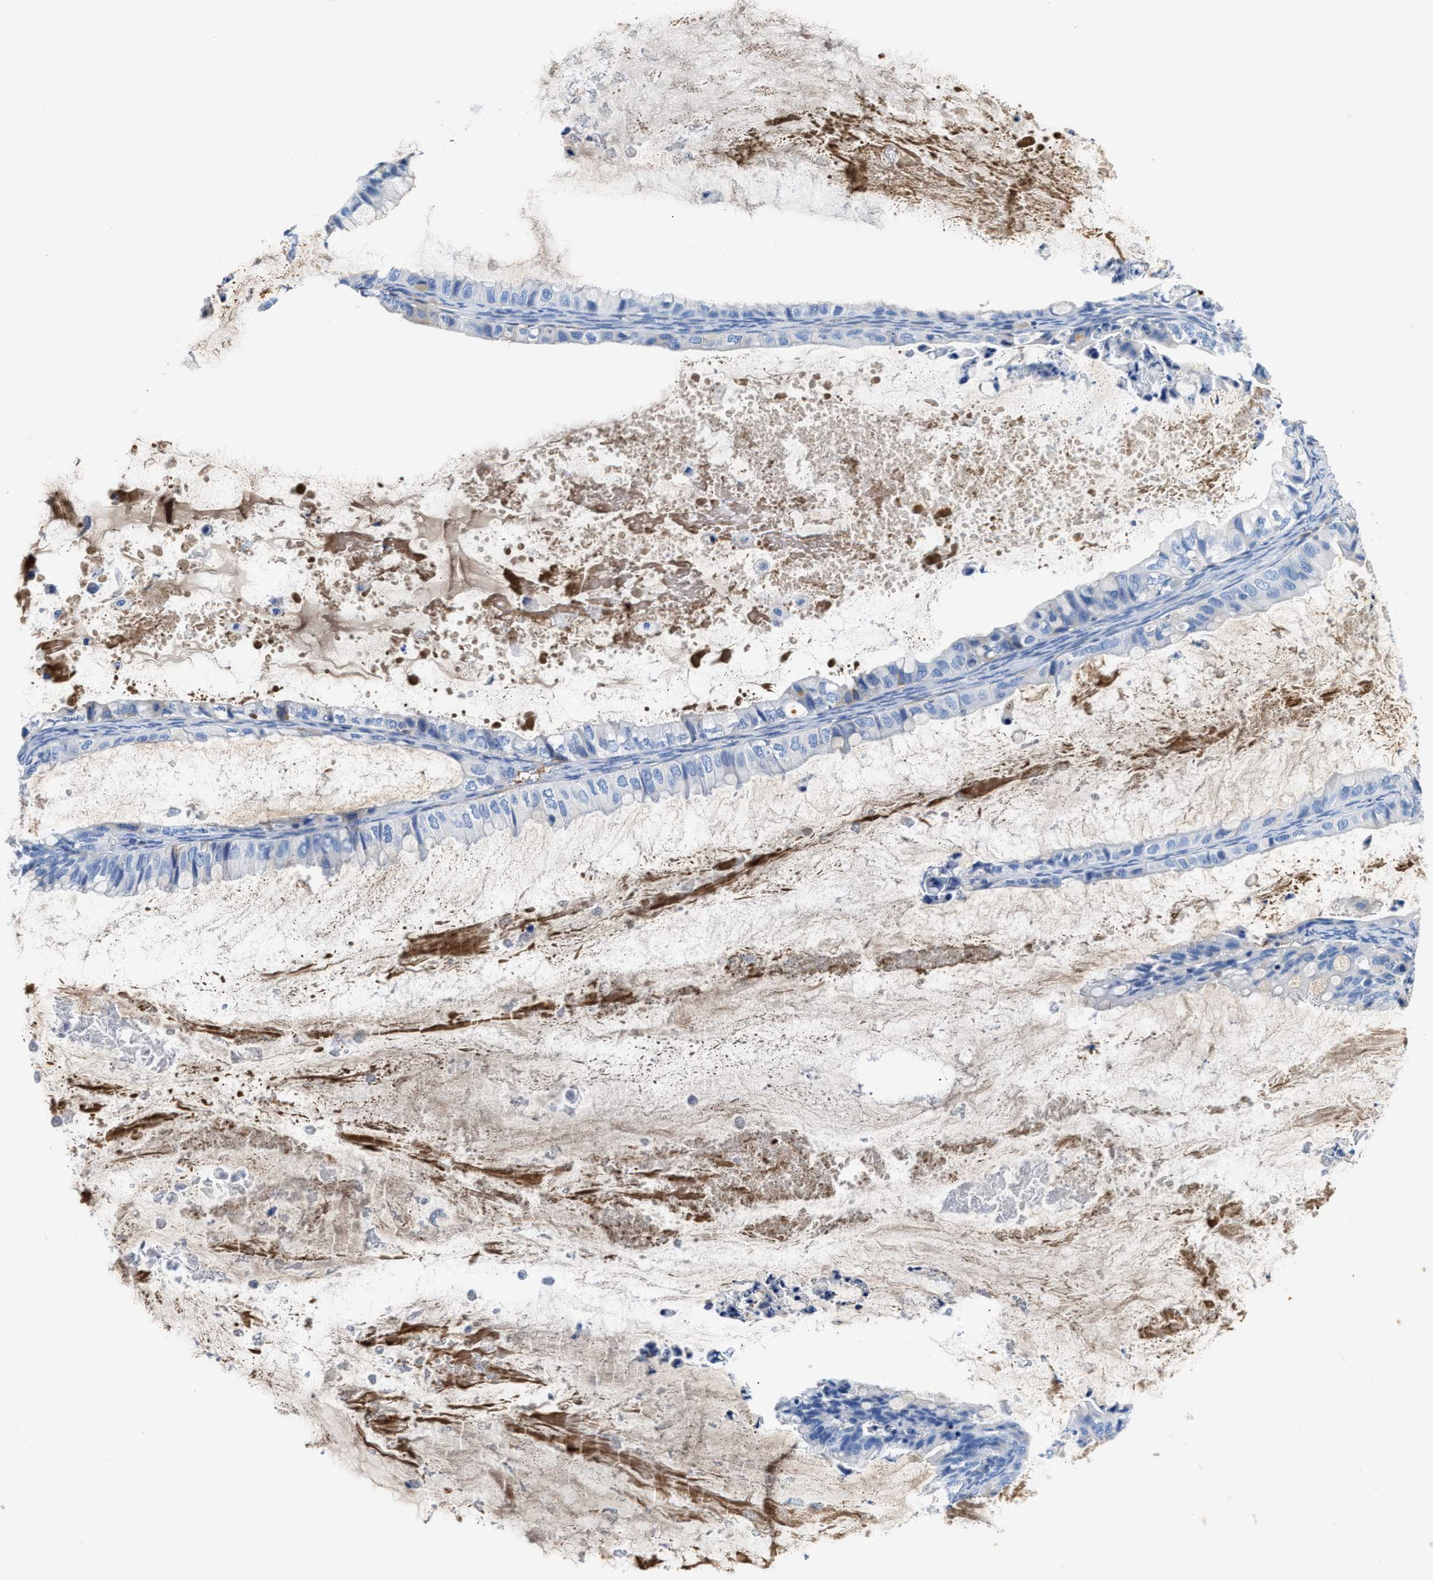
{"staining": {"intensity": "negative", "quantity": "none", "location": "none"}, "tissue": "ovarian cancer", "cell_type": "Tumor cells", "image_type": "cancer", "snomed": [{"axis": "morphology", "description": "Cystadenocarcinoma, mucinous, NOS"}, {"axis": "topography", "description": "Ovary"}], "caption": "This is an immunohistochemistry histopathology image of ovarian cancer. There is no staining in tumor cells.", "gene": "GC", "patient": {"sex": "female", "age": 80}}